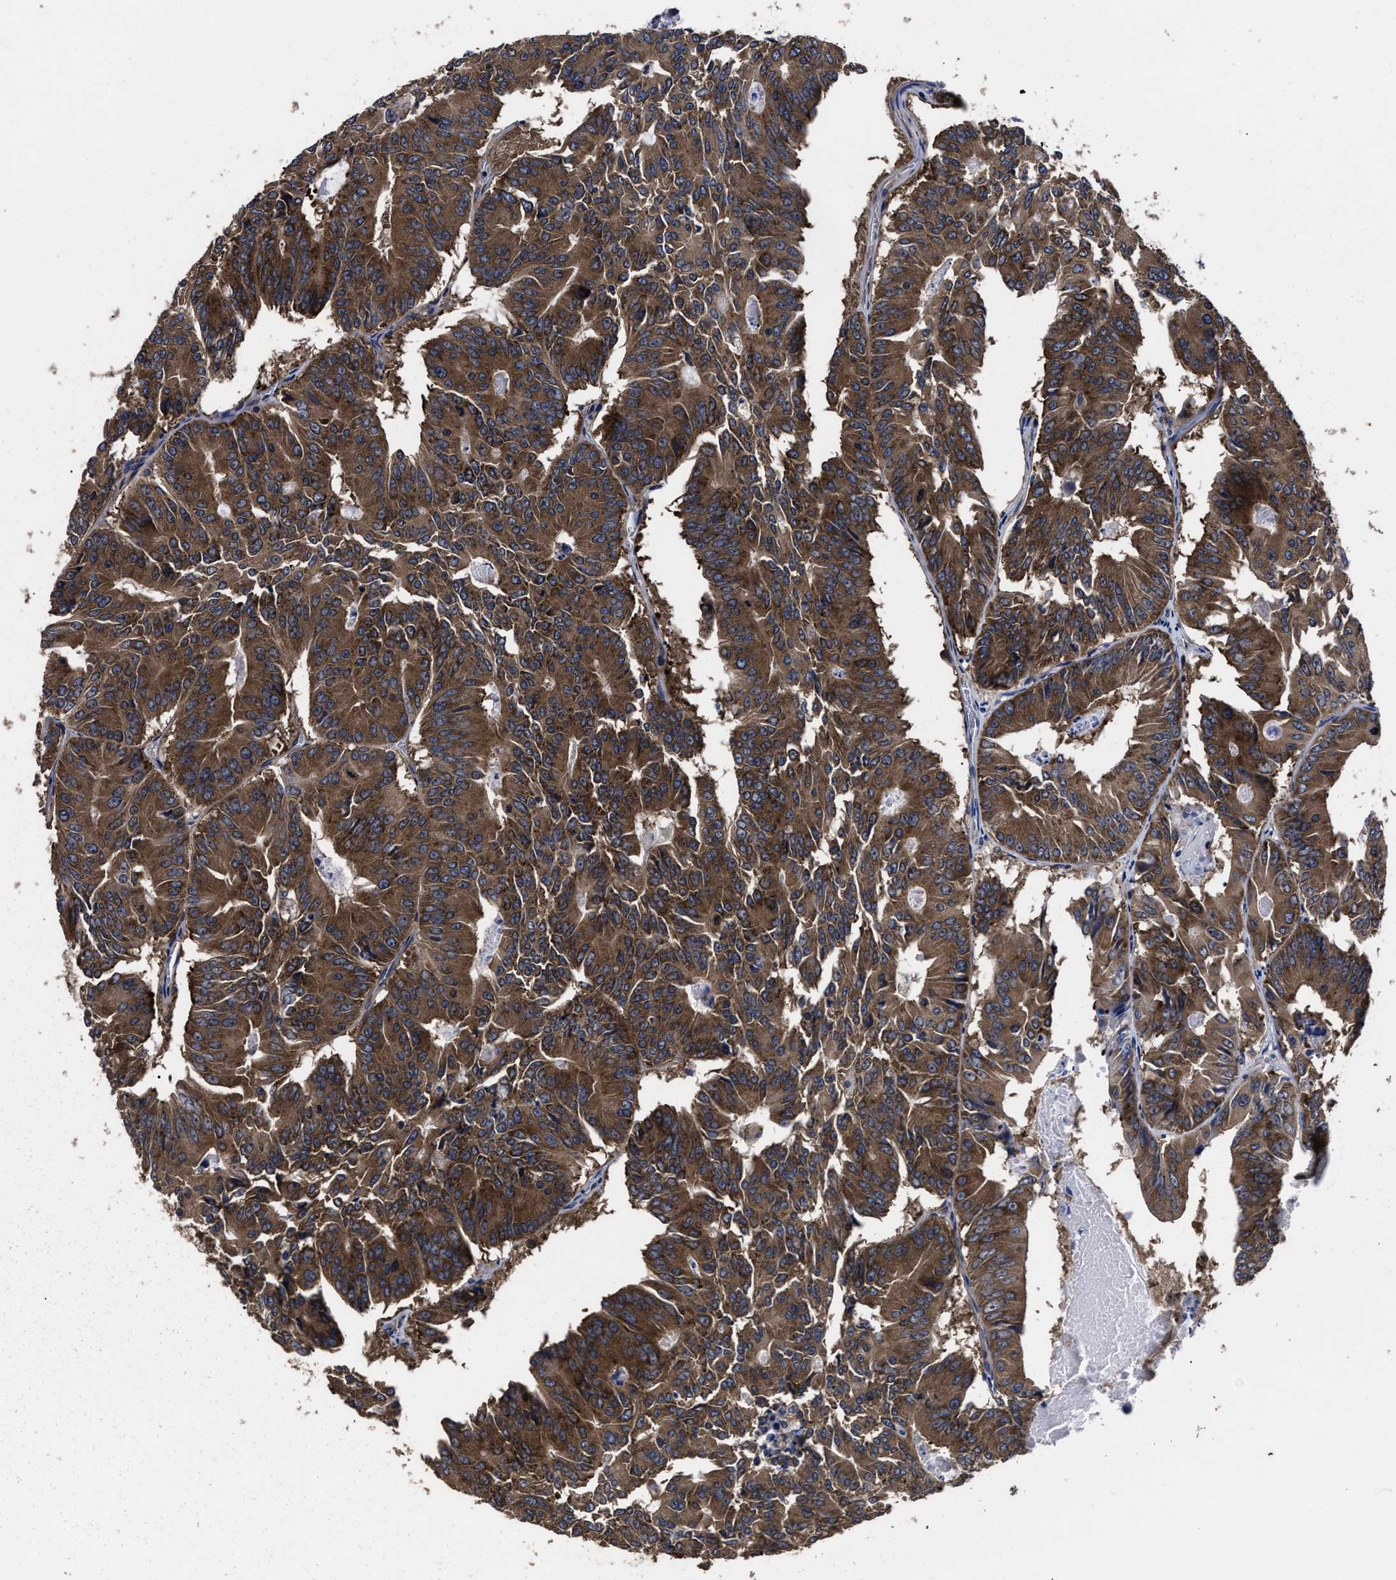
{"staining": {"intensity": "strong", "quantity": ">75%", "location": "cytoplasmic/membranous"}, "tissue": "colorectal cancer", "cell_type": "Tumor cells", "image_type": "cancer", "snomed": [{"axis": "morphology", "description": "Adenocarcinoma, NOS"}, {"axis": "topography", "description": "Colon"}], "caption": "Colorectal cancer (adenocarcinoma) stained with DAB (3,3'-diaminobenzidine) immunohistochemistry (IHC) reveals high levels of strong cytoplasmic/membranous staining in approximately >75% of tumor cells.", "gene": "AVEN", "patient": {"sex": "male", "age": 87}}